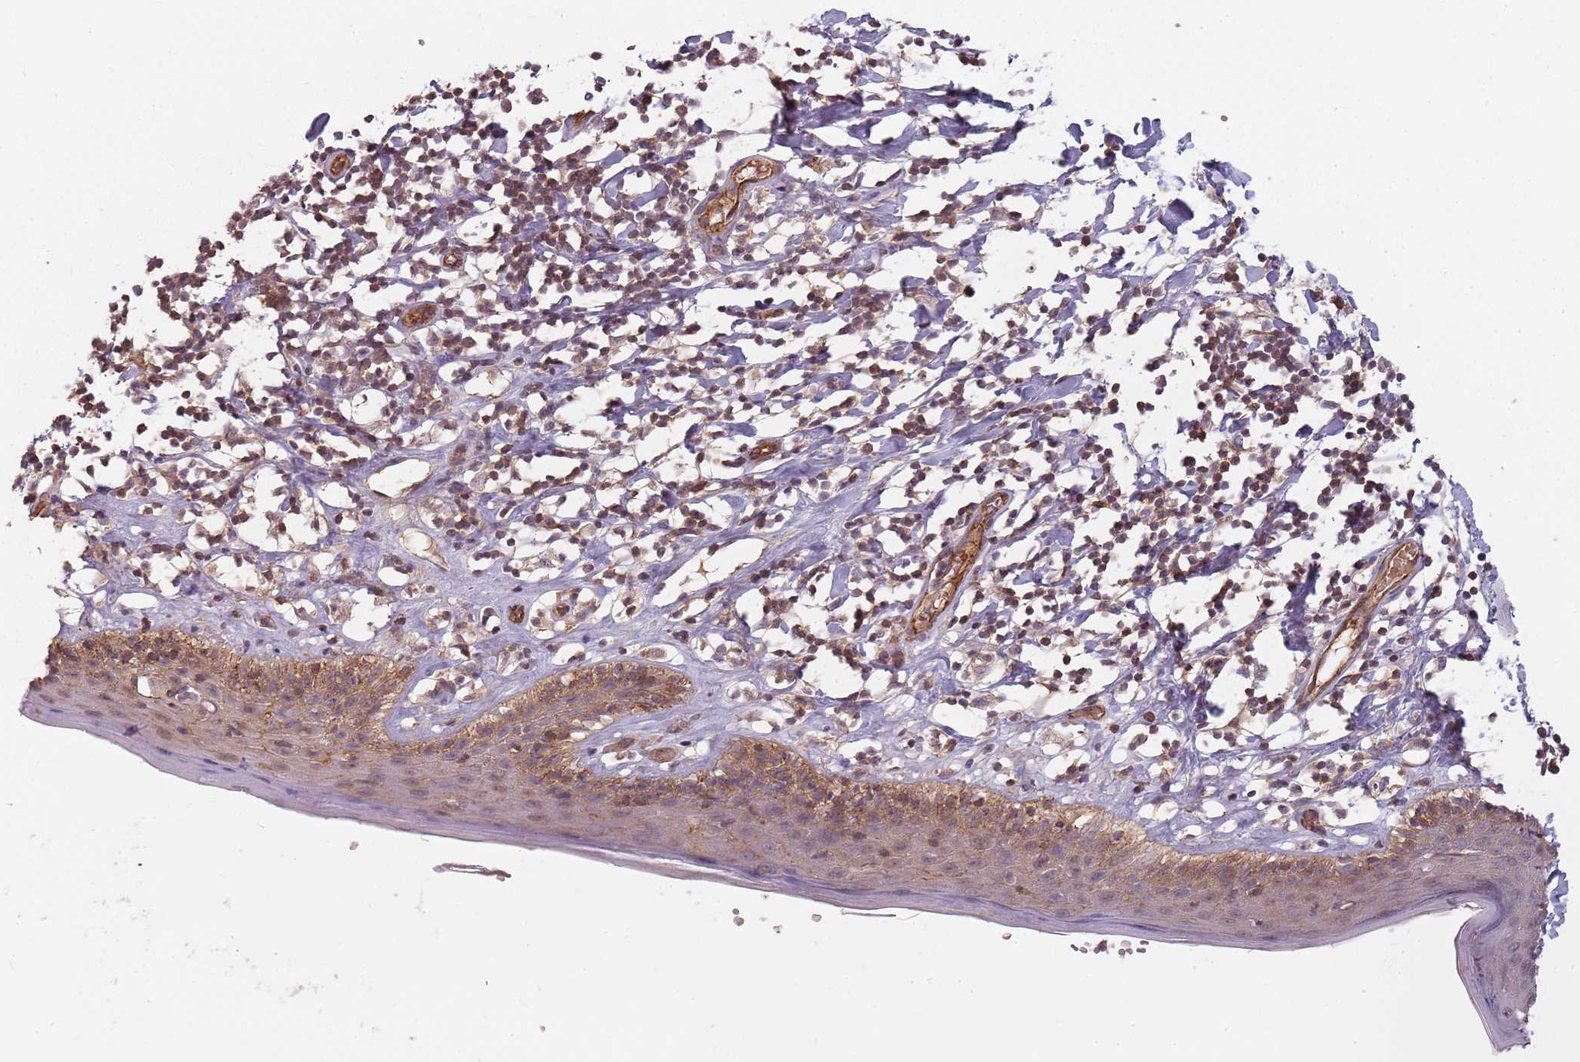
{"staining": {"intensity": "moderate", "quantity": "25%-75%", "location": "cytoplasmic/membranous,nuclear"}, "tissue": "skin", "cell_type": "Epidermal cells", "image_type": "normal", "snomed": [{"axis": "morphology", "description": "Normal tissue, NOS"}, {"axis": "topography", "description": "Adipose tissue"}, {"axis": "topography", "description": "Vascular tissue"}, {"axis": "topography", "description": "Vulva"}, {"axis": "topography", "description": "Peripheral nerve tissue"}], "caption": "DAB immunohistochemical staining of benign skin displays moderate cytoplasmic/membranous,nuclear protein positivity in about 25%-75% of epidermal cells. (DAB IHC, brown staining for protein, blue staining for nuclei).", "gene": "PPP1R14C", "patient": {"sex": "female", "age": 86}}